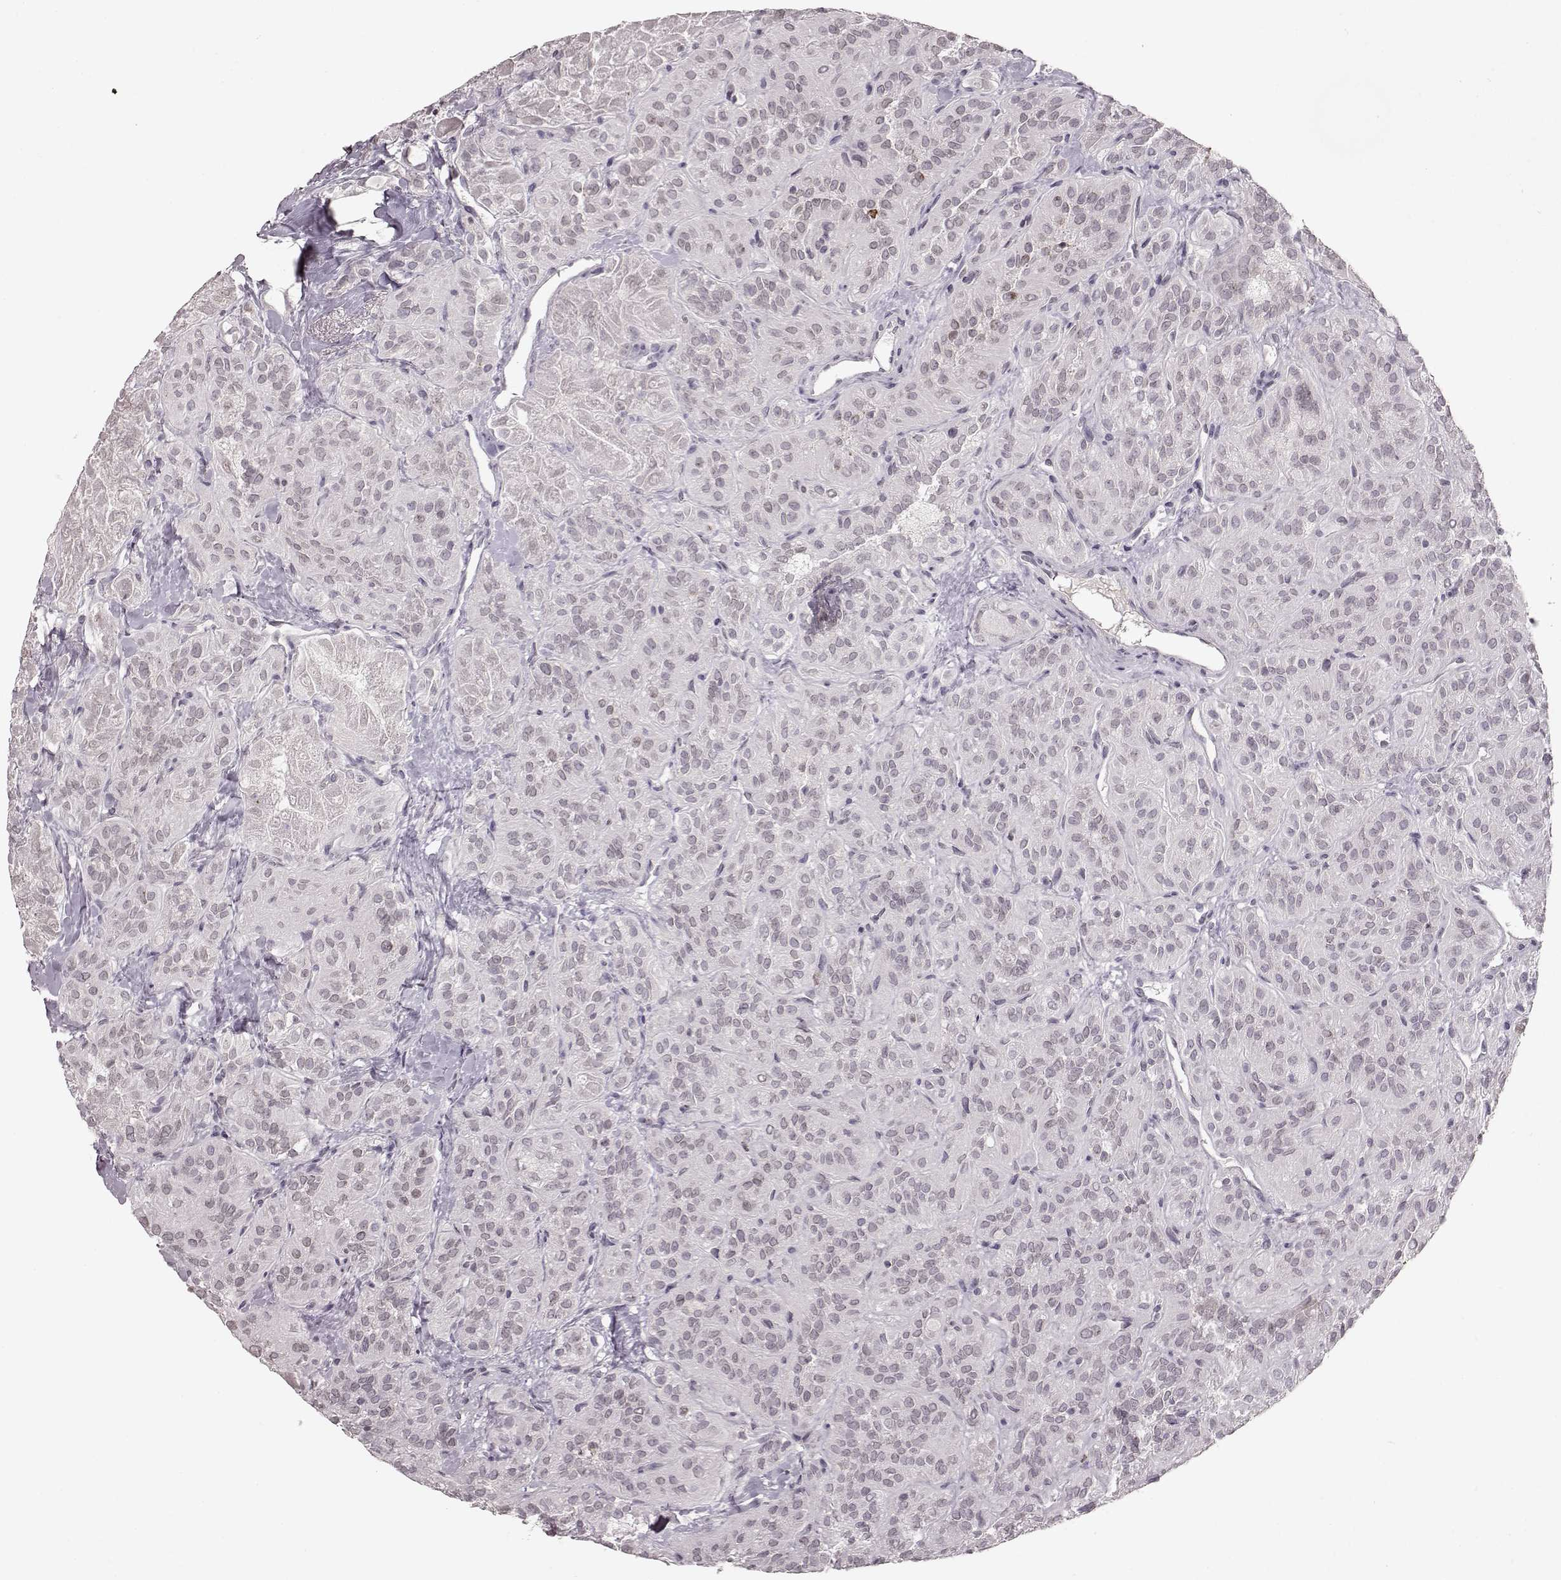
{"staining": {"intensity": "weak", "quantity": "25%-75%", "location": "cytoplasmic/membranous,nuclear"}, "tissue": "thyroid cancer", "cell_type": "Tumor cells", "image_type": "cancer", "snomed": [{"axis": "morphology", "description": "Papillary adenocarcinoma, NOS"}, {"axis": "topography", "description": "Thyroid gland"}], "caption": "A low amount of weak cytoplasmic/membranous and nuclear staining is identified in approximately 25%-75% of tumor cells in thyroid cancer (papillary adenocarcinoma) tissue.", "gene": "DCAF12", "patient": {"sex": "female", "age": 45}}